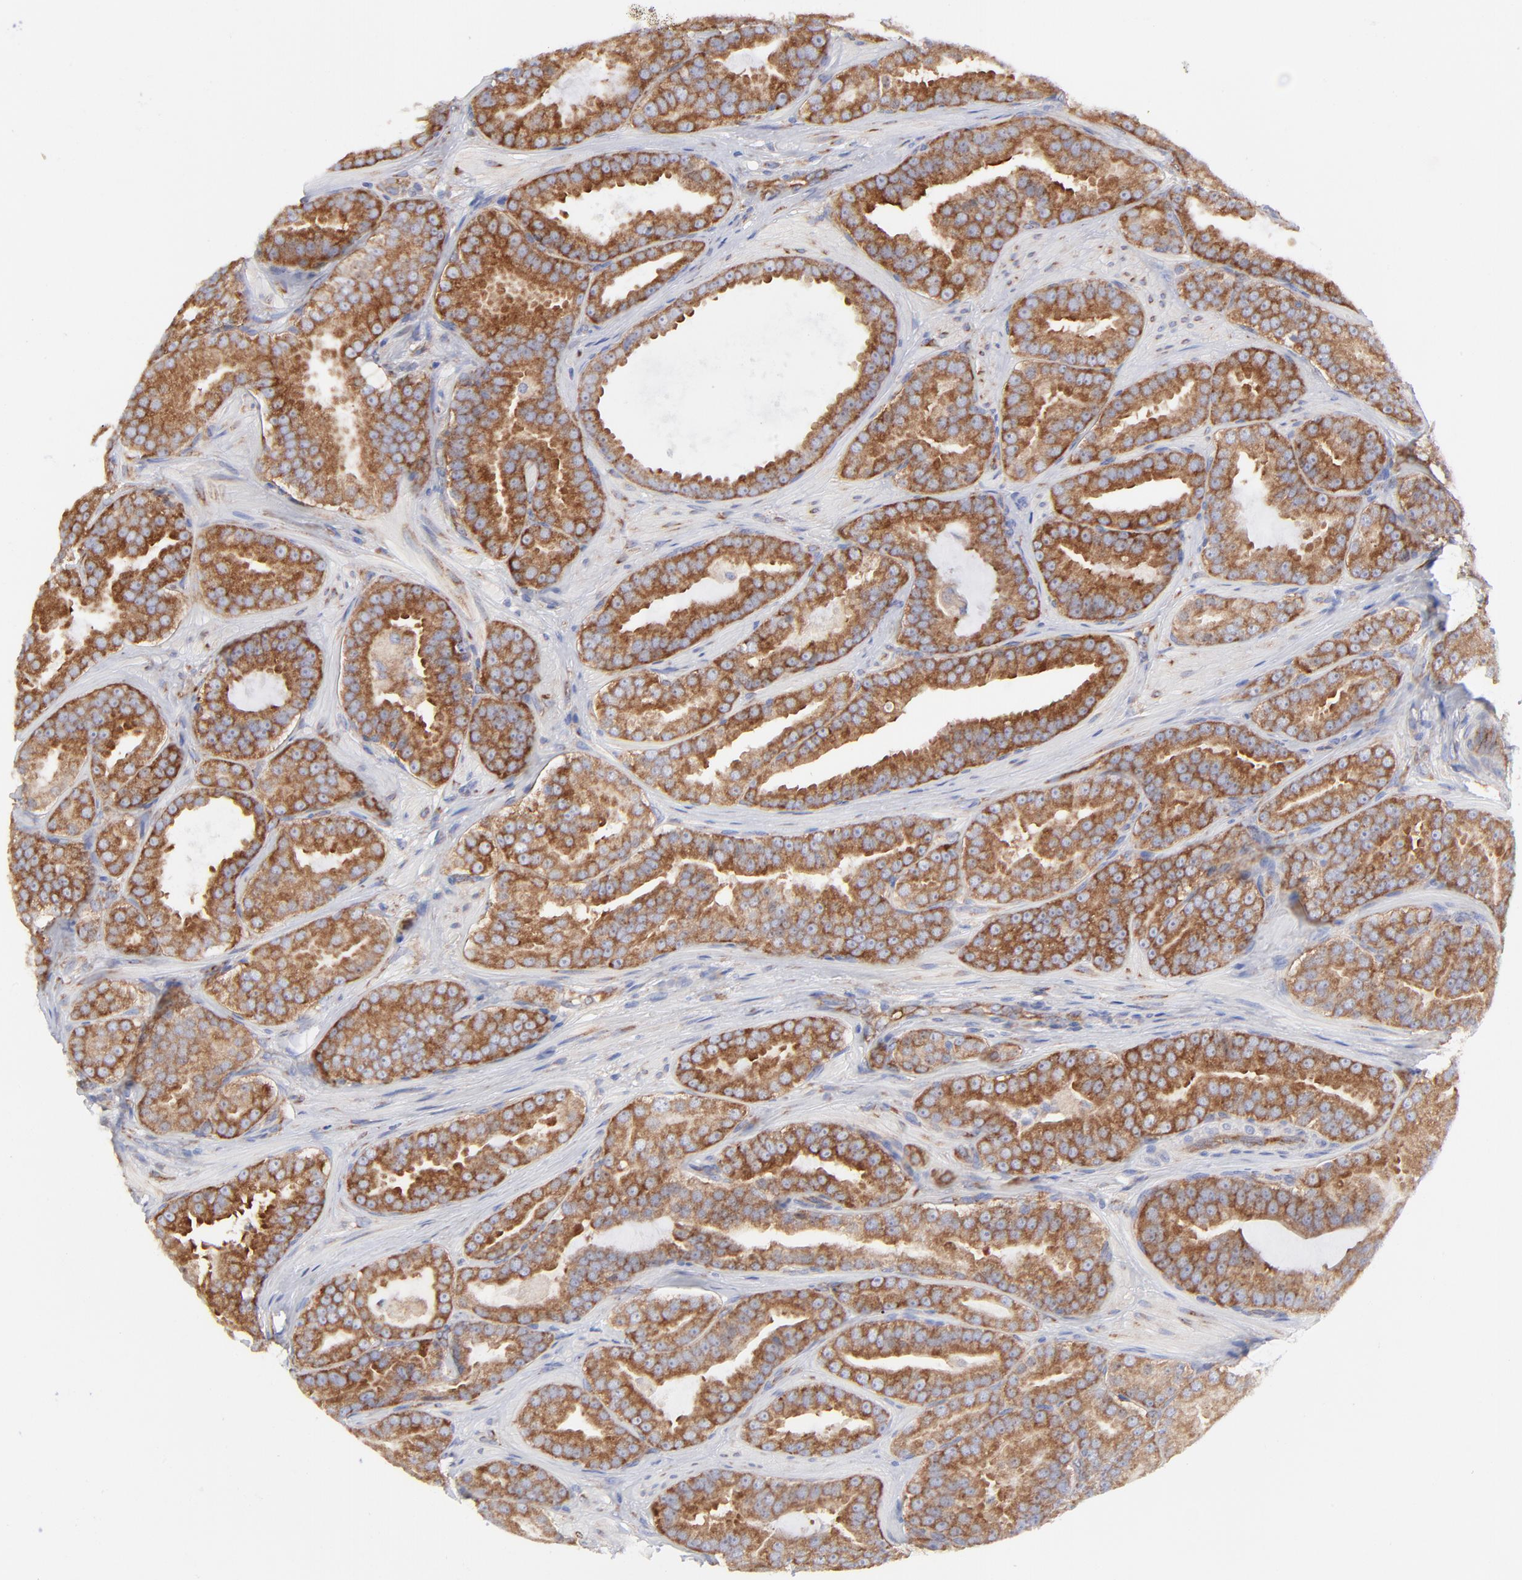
{"staining": {"intensity": "moderate", "quantity": ">75%", "location": "cytoplasmic/membranous"}, "tissue": "prostate cancer", "cell_type": "Tumor cells", "image_type": "cancer", "snomed": [{"axis": "morphology", "description": "Adenocarcinoma, Low grade"}, {"axis": "topography", "description": "Prostate"}], "caption": "The photomicrograph shows immunohistochemical staining of prostate cancer. There is moderate cytoplasmic/membranous expression is appreciated in approximately >75% of tumor cells.", "gene": "EIF2AK2", "patient": {"sex": "male", "age": 59}}